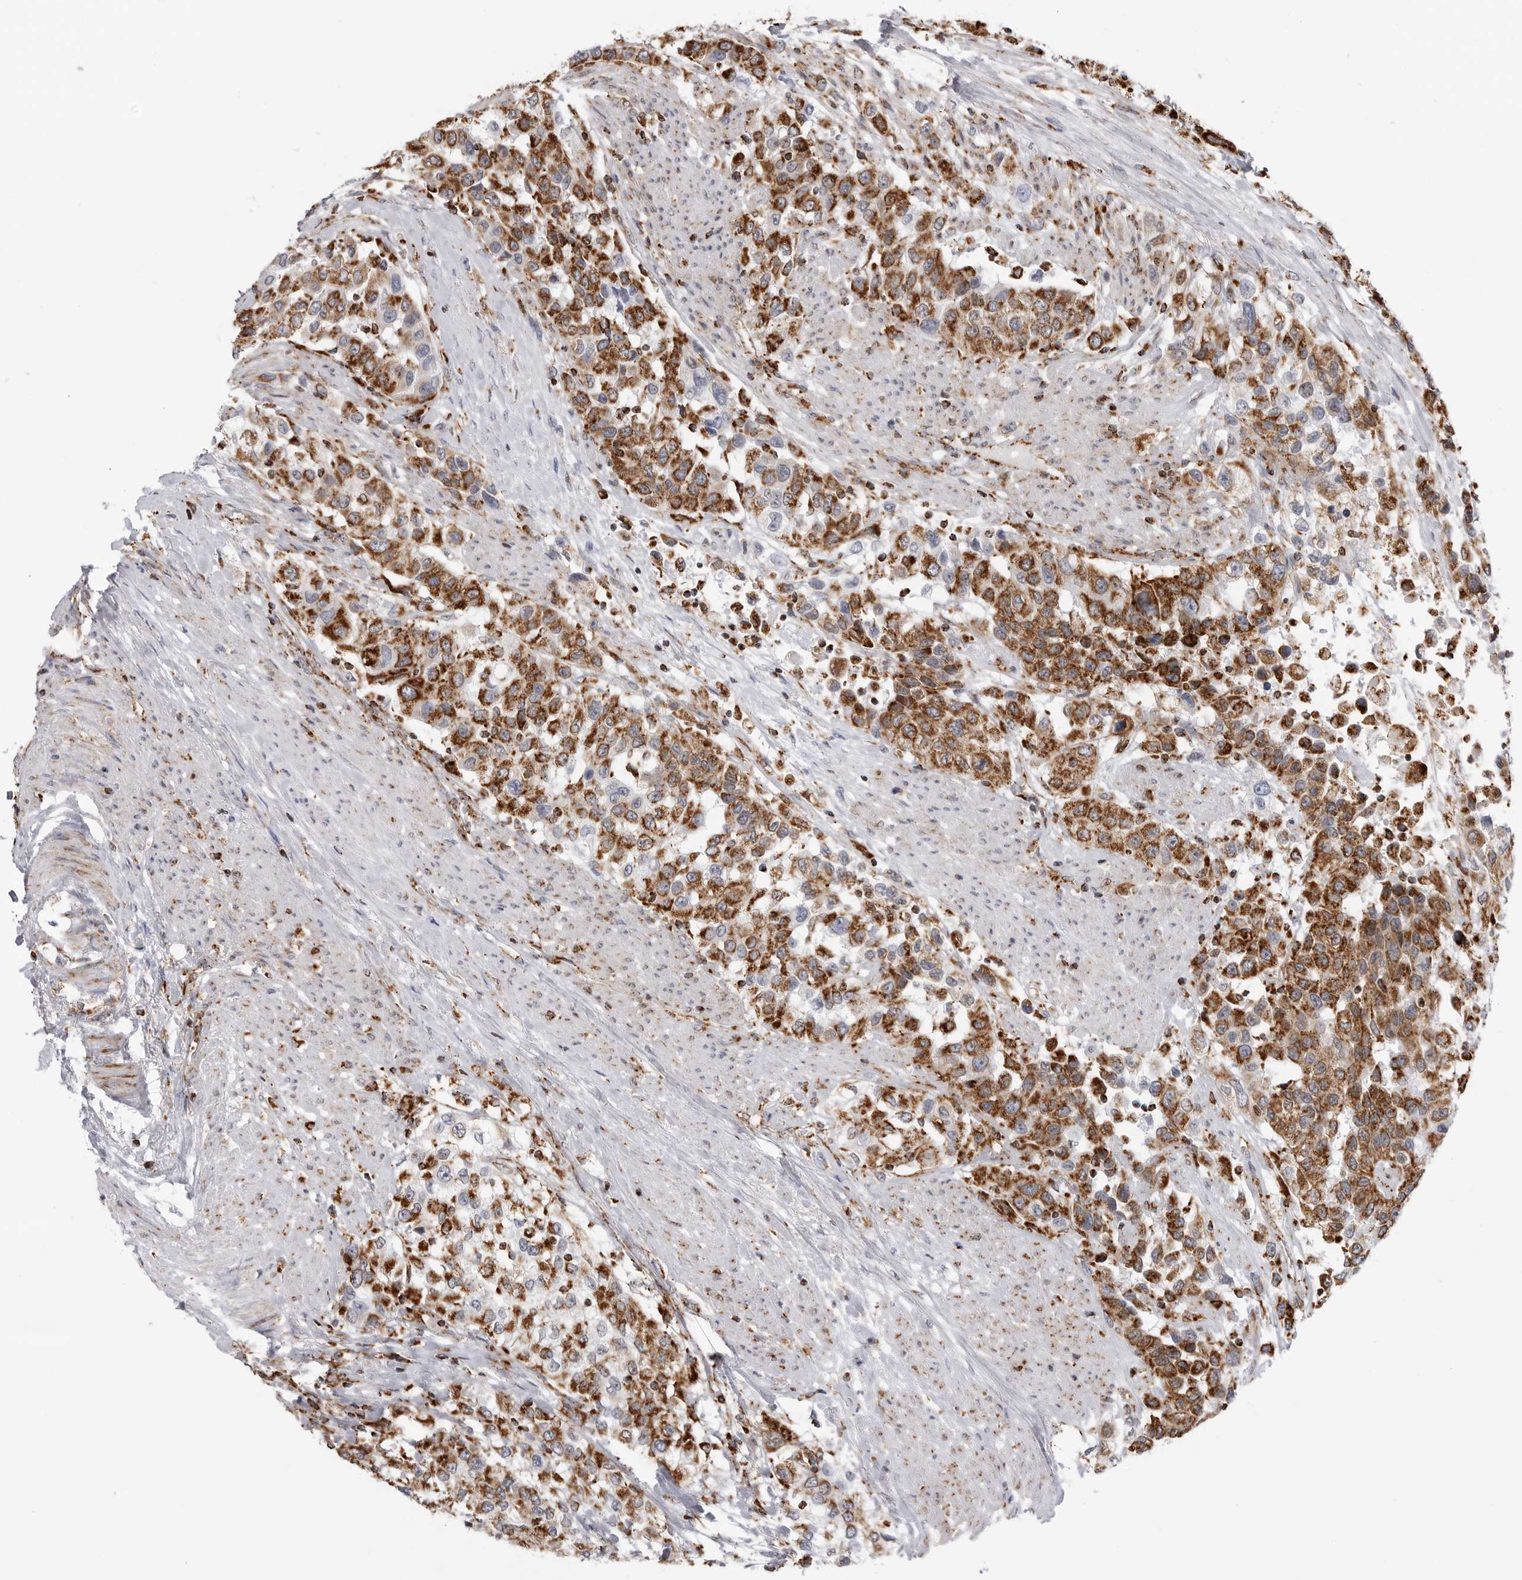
{"staining": {"intensity": "strong", "quantity": ">75%", "location": "cytoplasmic/membranous"}, "tissue": "urothelial cancer", "cell_type": "Tumor cells", "image_type": "cancer", "snomed": [{"axis": "morphology", "description": "Urothelial carcinoma, High grade"}, {"axis": "topography", "description": "Urinary bladder"}], "caption": "High-magnification brightfield microscopy of urothelial cancer stained with DAB (3,3'-diaminobenzidine) (brown) and counterstained with hematoxylin (blue). tumor cells exhibit strong cytoplasmic/membranous staining is seen in about>75% of cells. (DAB (3,3'-diaminobenzidine) = brown stain, brightfield microscopy at high magnification).", "gene": "COX5A", "patient": {"sex": "female", "age": 80}}